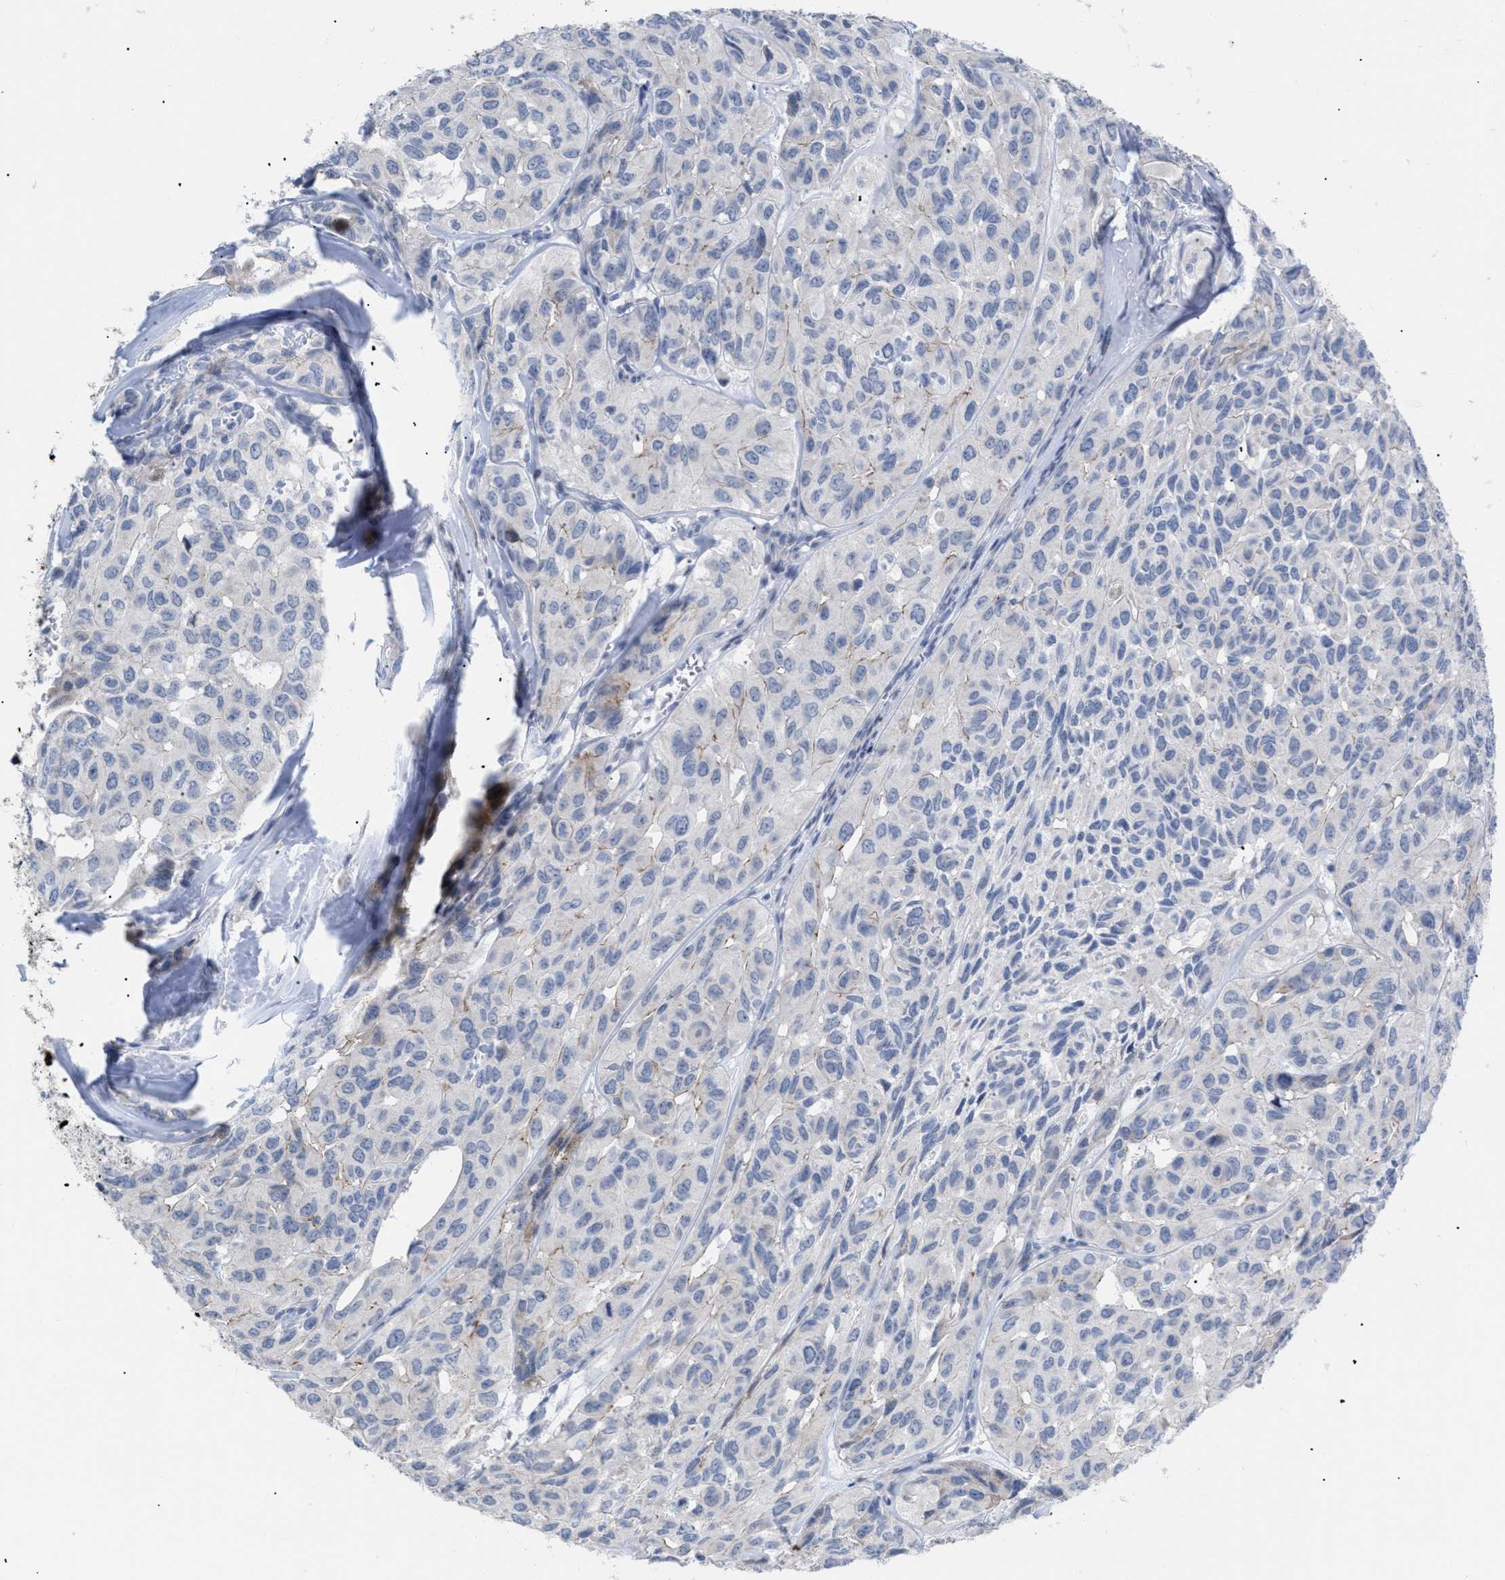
{"staining": {"intensity": "negative", "quantity": "none", "location": "none"}, "tissue": "head and neck cancer", "cell_type": "Tumor cells", "image_type": "cancer", "snomed": [{"axis": "morphology", "description": "Adenocarcinoma, NOS"}, {"axis": "topography", "description": "Salivary gland, NOS"}, {"axis": "topography", "description": "Head-Neck"}], "caption": "Micrograph shows no protein expression in tumor cells of head and neck cancer tissue. (DAB immunohistochemistry visualized using brightfield microscopy, high magnification).", "gene": "CAV3", "patient": {"sex": "female", "age": 76}}